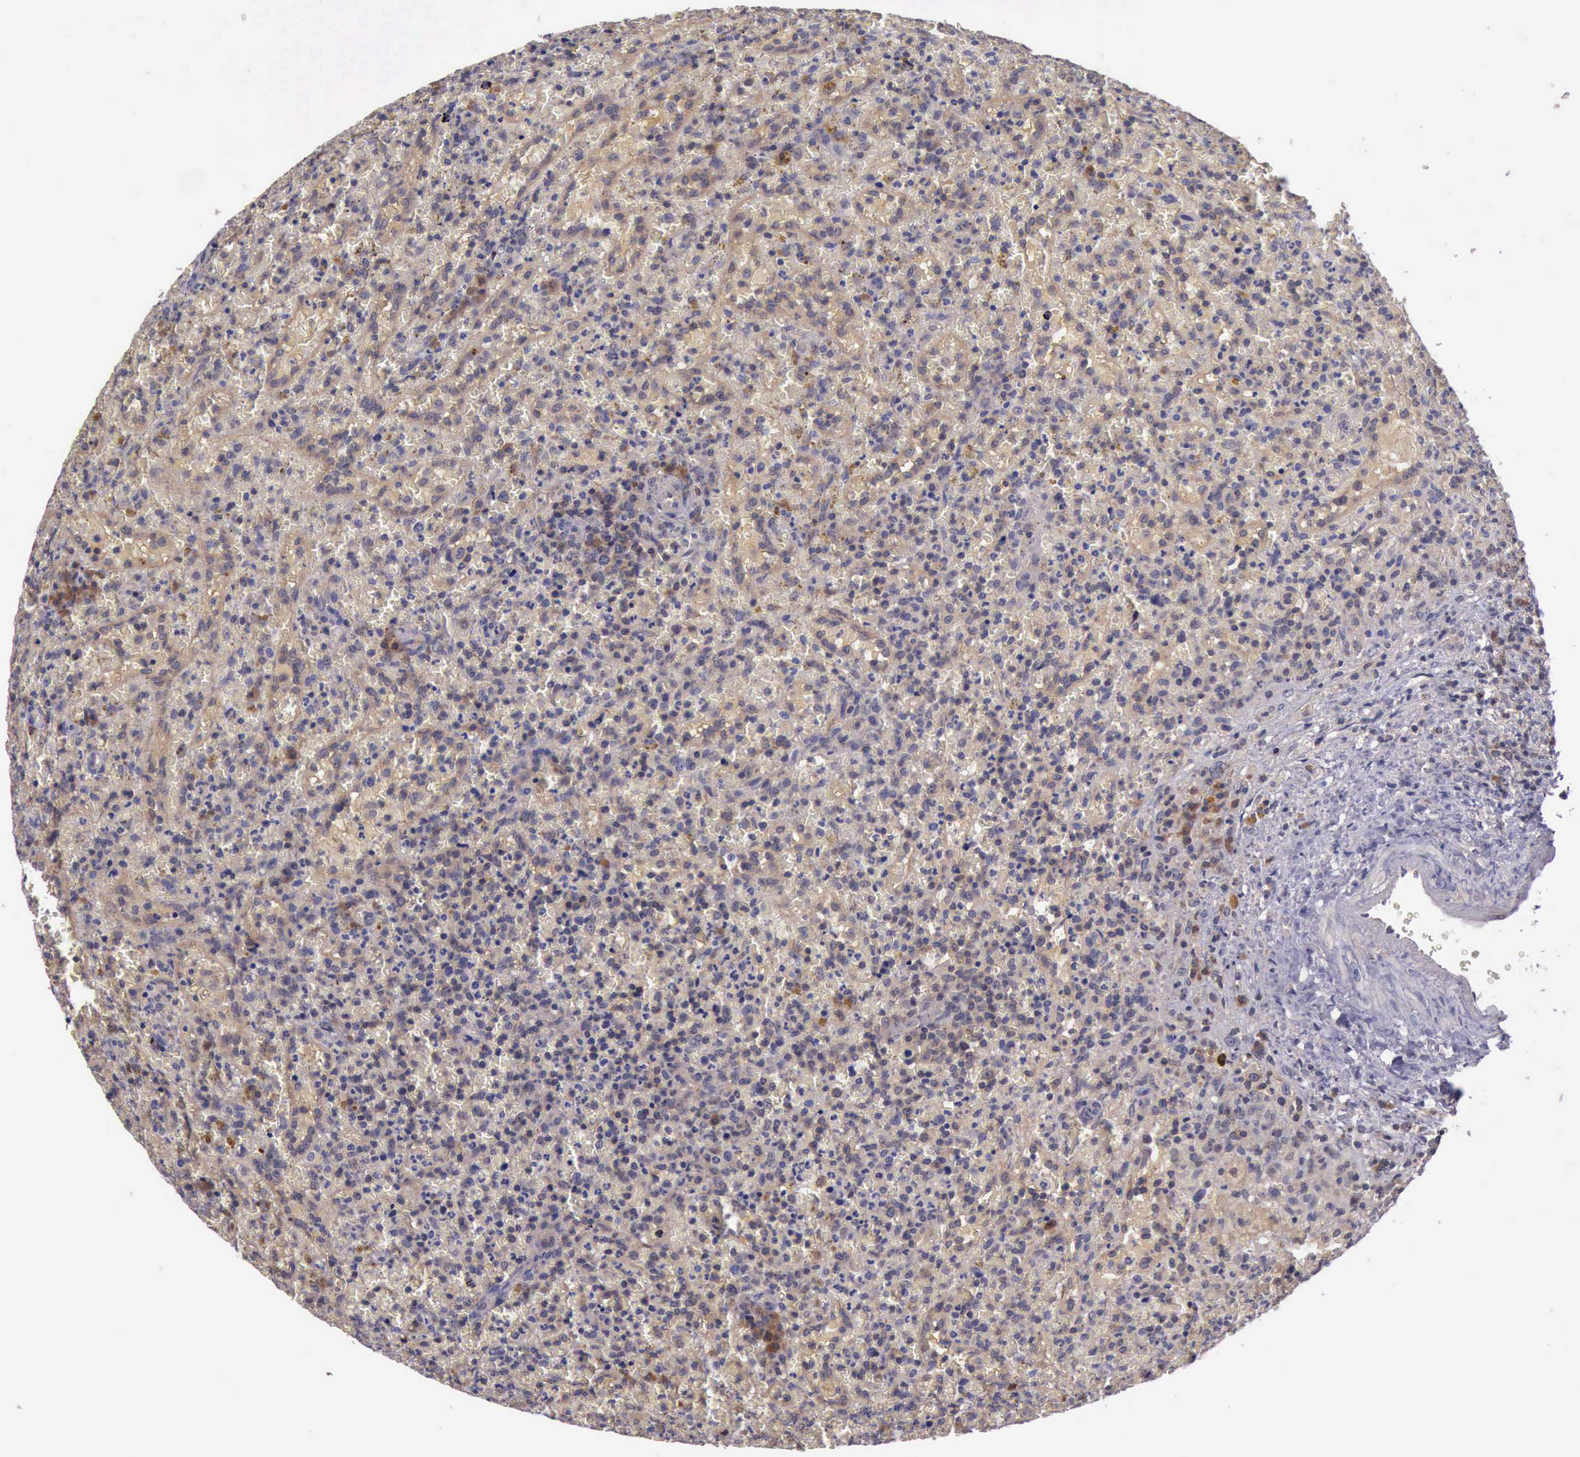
{"staining": {"intensity": "negative", "quantity": "none", "location": "none"}, "tissue": "lymphoma", "cell_type": "Tumor cells", "image_type": "cancer", "snomed": [{"axis": "morphology", "description": "Malignant lymphoma, non-Hodgkin's type, High grade"}, {"axis": "topography", "description": "Spleen"}, {"axis": "topography", "description": "Lymph node"}], "caption": "Micrograph shows no significant protein positivity in tumor cells of lymphoma.", "gene": "RAB39B", "patient": {"sex": "female", "age": 70}}